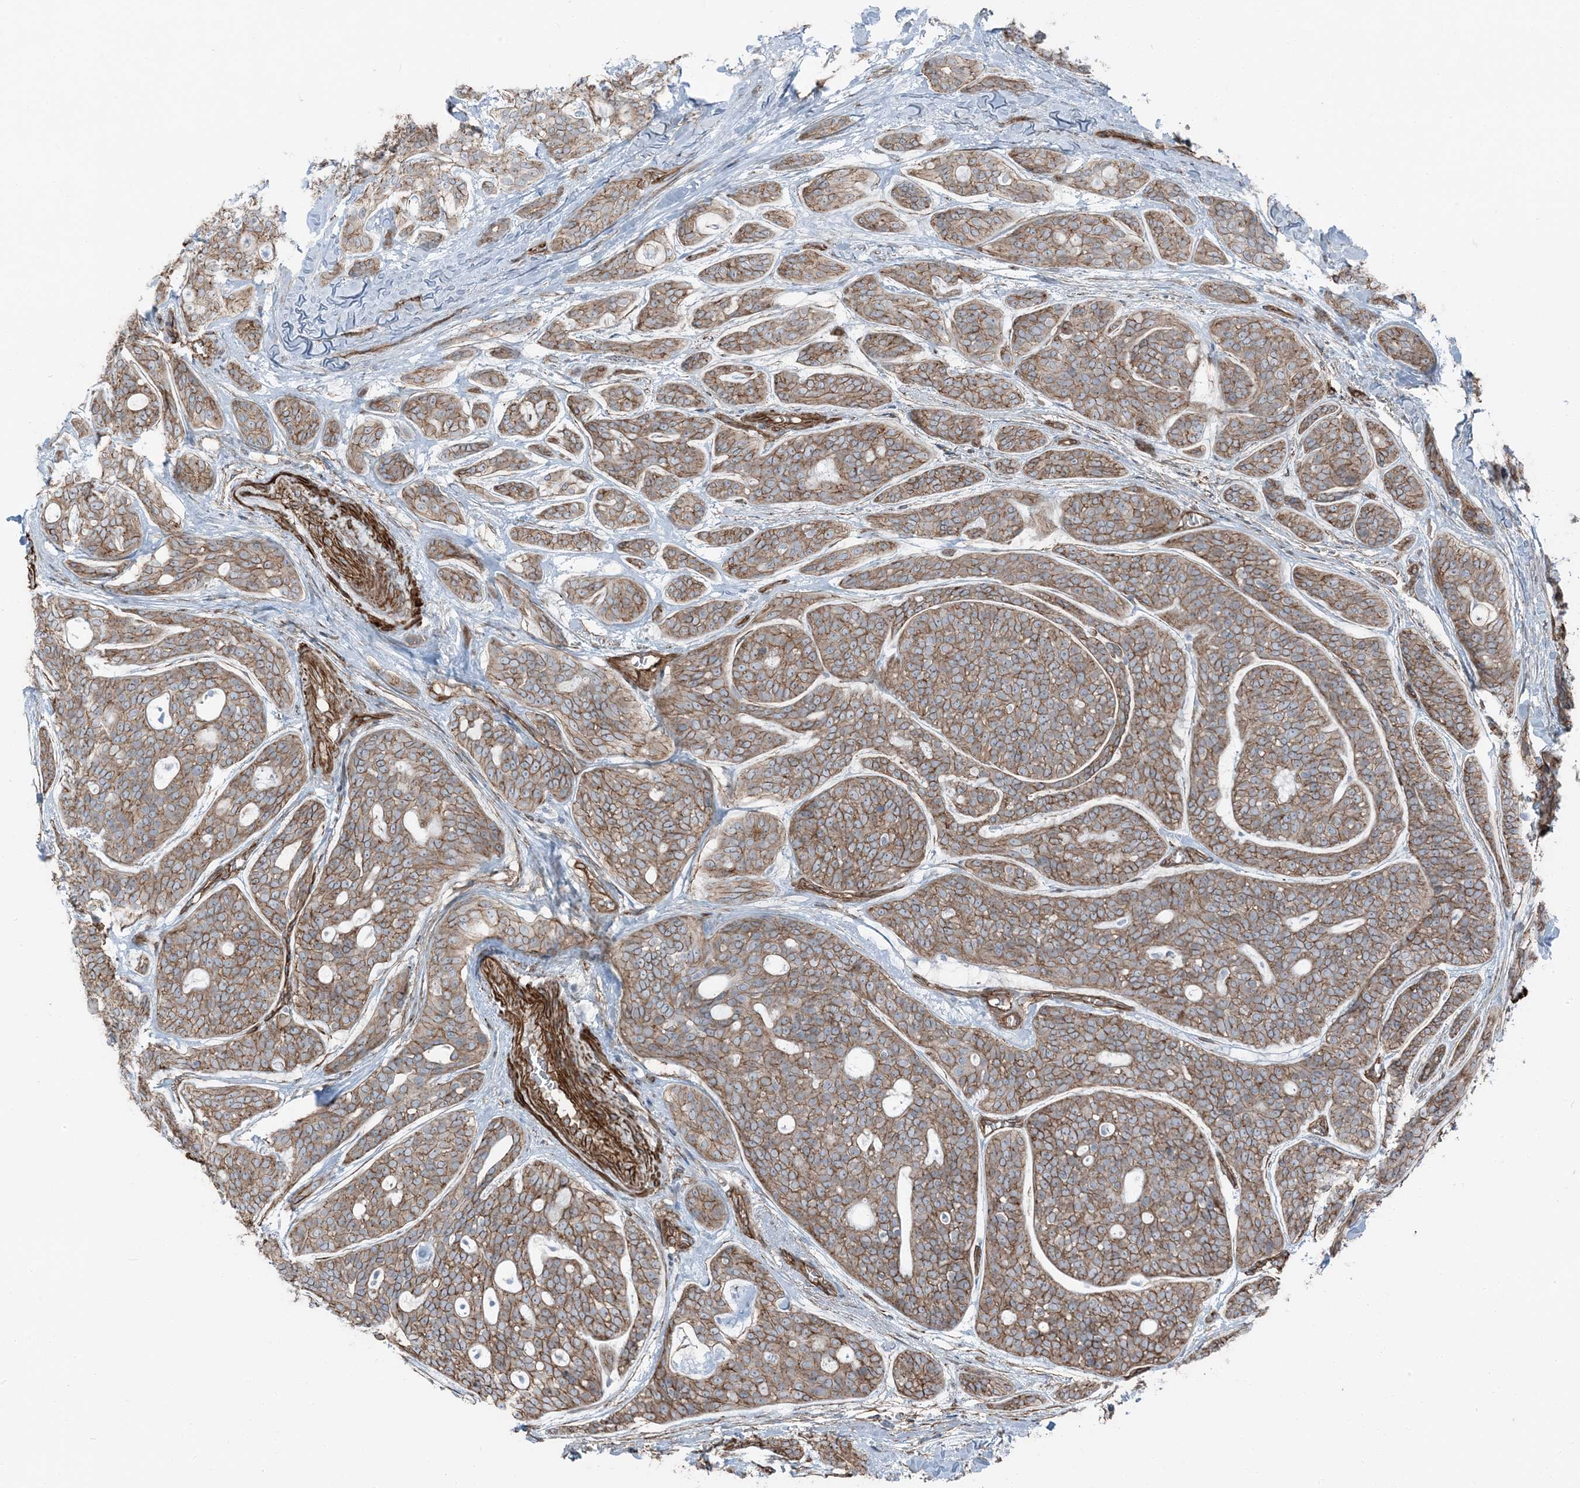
{"staining": {"intensity": "moderate", "quantity": ">75%", "location": "cytoplasmic/membranous"}, "tissue": "head and neck cancer", "cell_type": "Tumor cells", "image_type": "cancer", "snomed": [{"axis": "morphology", "description": "Adenocarcinoma, NOS"}, {"axis": "topography", "description": "Head-Neck"}], "caption": "Tumor cells demonstrate medium levels of moderate cytoplasmic/membranous staining in about >75% of cells in human head and neck cancer (adenocarcinoma). The staining was performed using DAB to visualize the protein expression in brown, while the nuclei were stained in blue with hematoxylin (Magnification: 20x).", "gene": "ZFP90", "patient": {"sex": "male", "age": 66}}